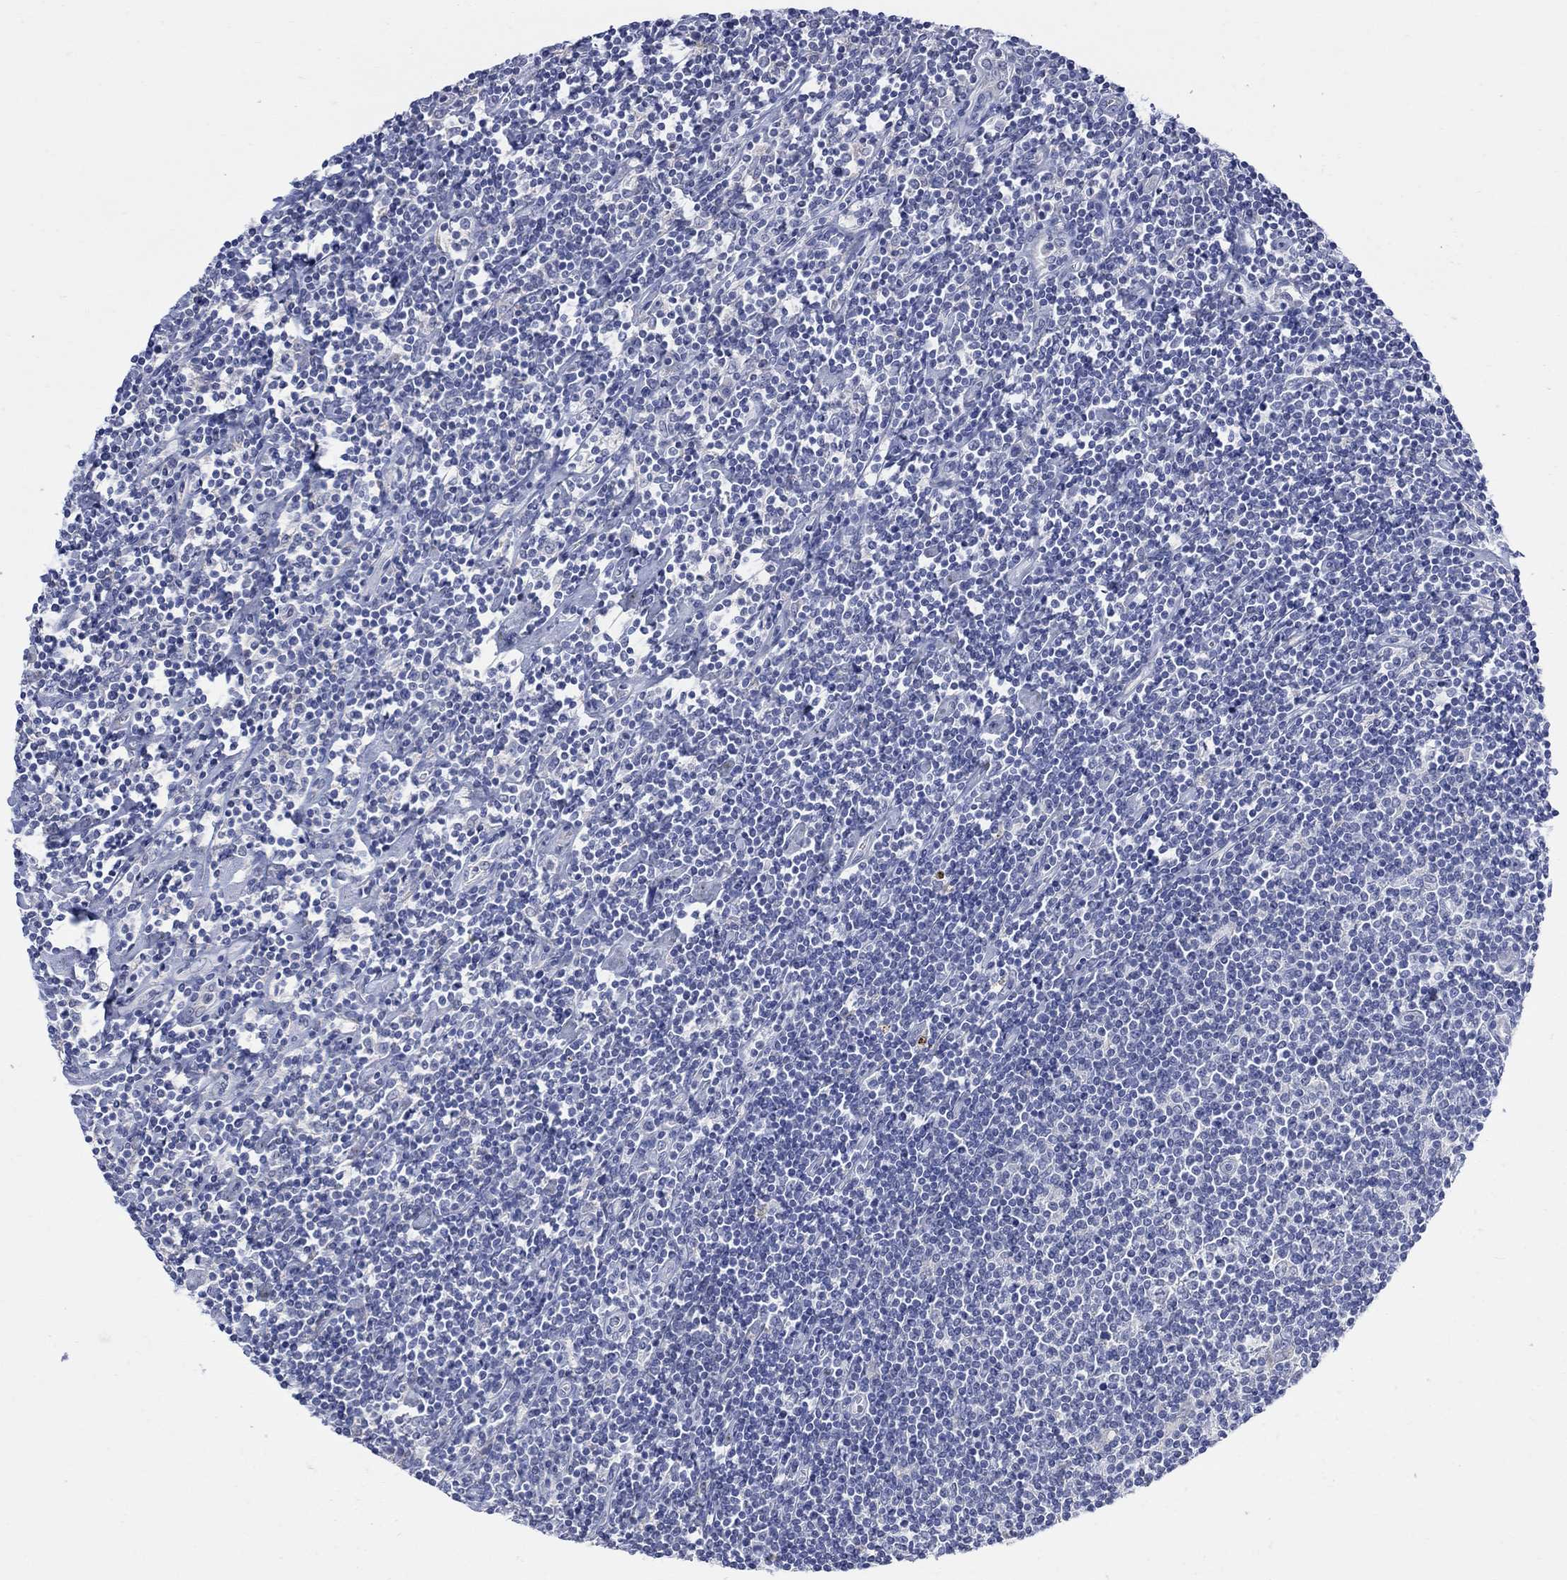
{"staining": {"intensity": "negative", "quantity": "none", "location": "none"}, "tissue": "lymphoma", "cell_type": "Tumor cells", "image_type": "cancer", "snomed": [{"axis": "morphology", "description": "Hodgkin's disease, NOS"}, {"axis": "topography", "description": "Lymph node"}], "caption": "This image is of lymphoma stained with immunohistochemistry to label a protein in brown with the nuclei are counter-stained blue. There is no staining in tumor cells. (Immunohistochemistry, brightfield microscopy, high magnification).", "gene": "FBP2", "patient": {"sex": "male", "age": 40}}